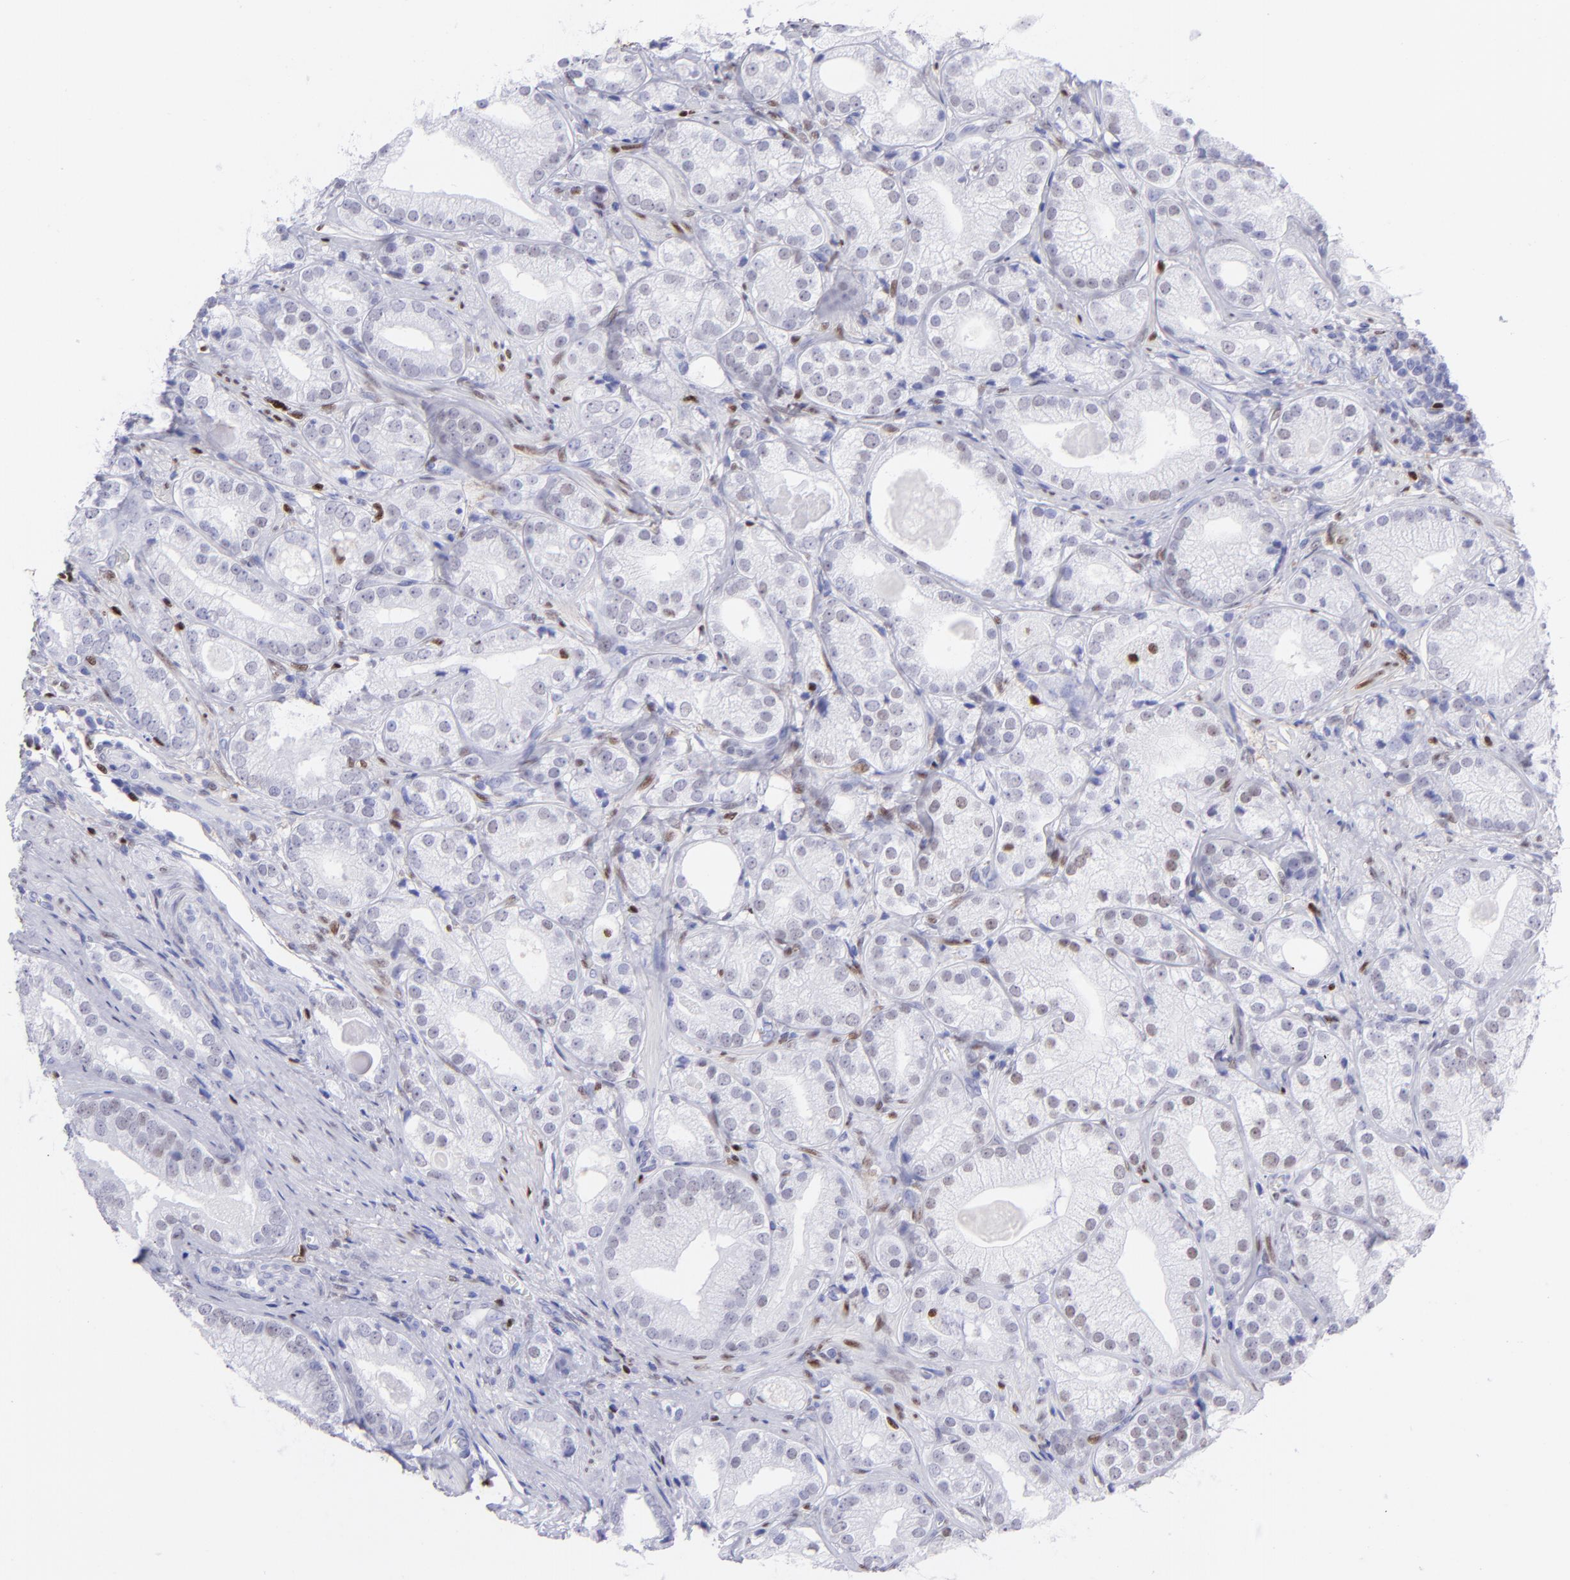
{"staining": {"intensity": "negative", "quantity": "none", "location": "none"}, "tissue": "prostate cancer", "cell_type": "Tumor cells", "image_type": "cancer", "snomed": [{"axis": "morphology", "description": "Adenocarcinoma, Low grade"}, {"axis": "topography", "description": "Prostate"}], "caption": "A photomicrograph of human prostate low-grade adenocarcinoma is negative for staining in tumor cells.", "gene": "MITF", "patient": {"sex": "male", "age": 69}}